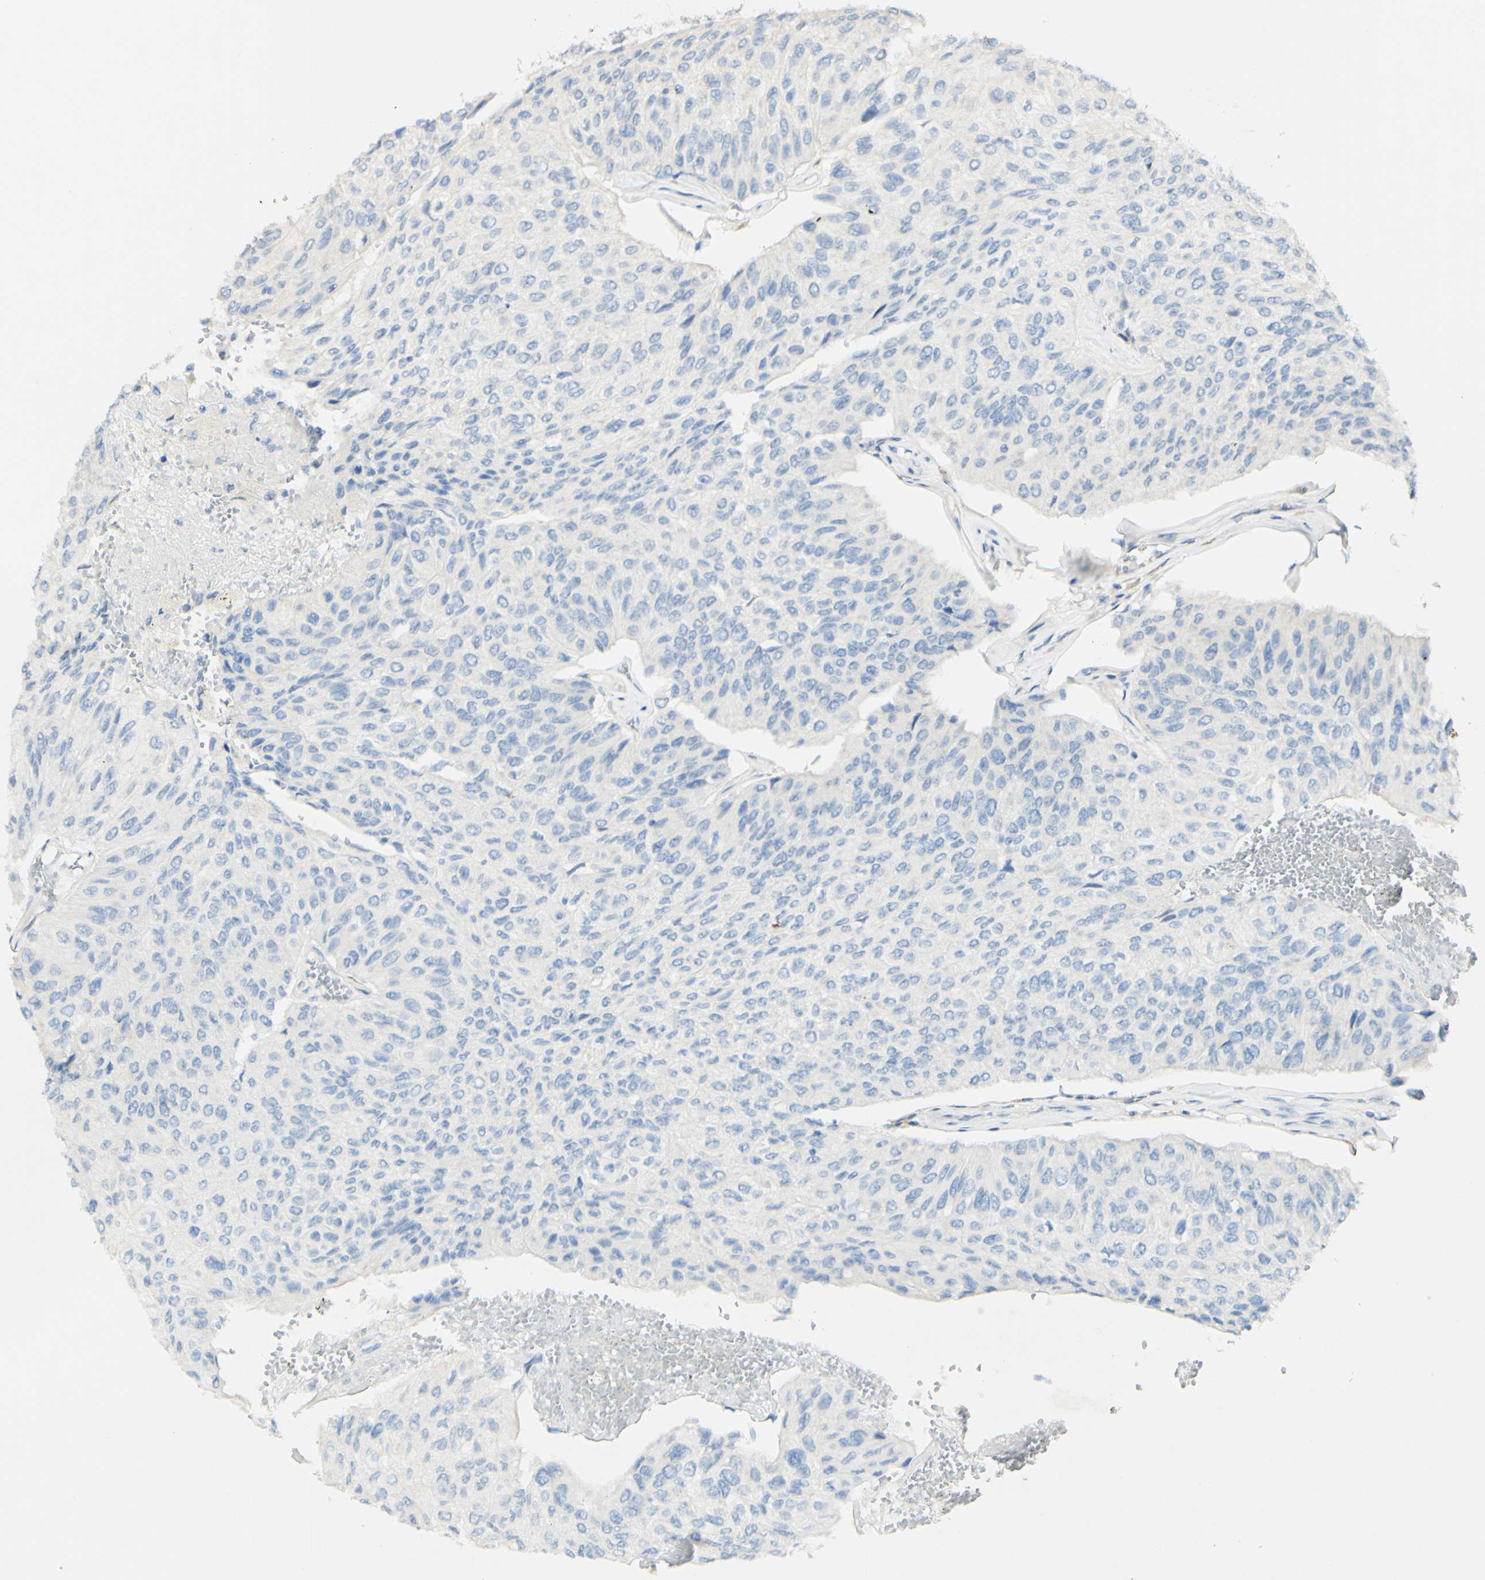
{"staining": {"intensity": "negative", "quantity": "none", "location": "none"}, "tissue": "urothelial cancer", "cell_type": "Tumor cells", "image_type": "cancer", "snomed": [{"axis": "morphology", "description": "Urothelial carcinoma, High grade"}, {"axis": "topography", "description": "Urinary bladder"}], "caption": "High magnification brightfield microscopy of urothelial carcinoma (high-grade) stained with DAB (3,3'-diaminobenzidine) (brown) and counterstained with hematoxylin (blue): tumor cells show no significant expression. (DAB immunohistochemistry visualized using brightfield microscopy, high magnification).", "gene": "FGF4", "patient": {"sex": "male", "age": 66}}